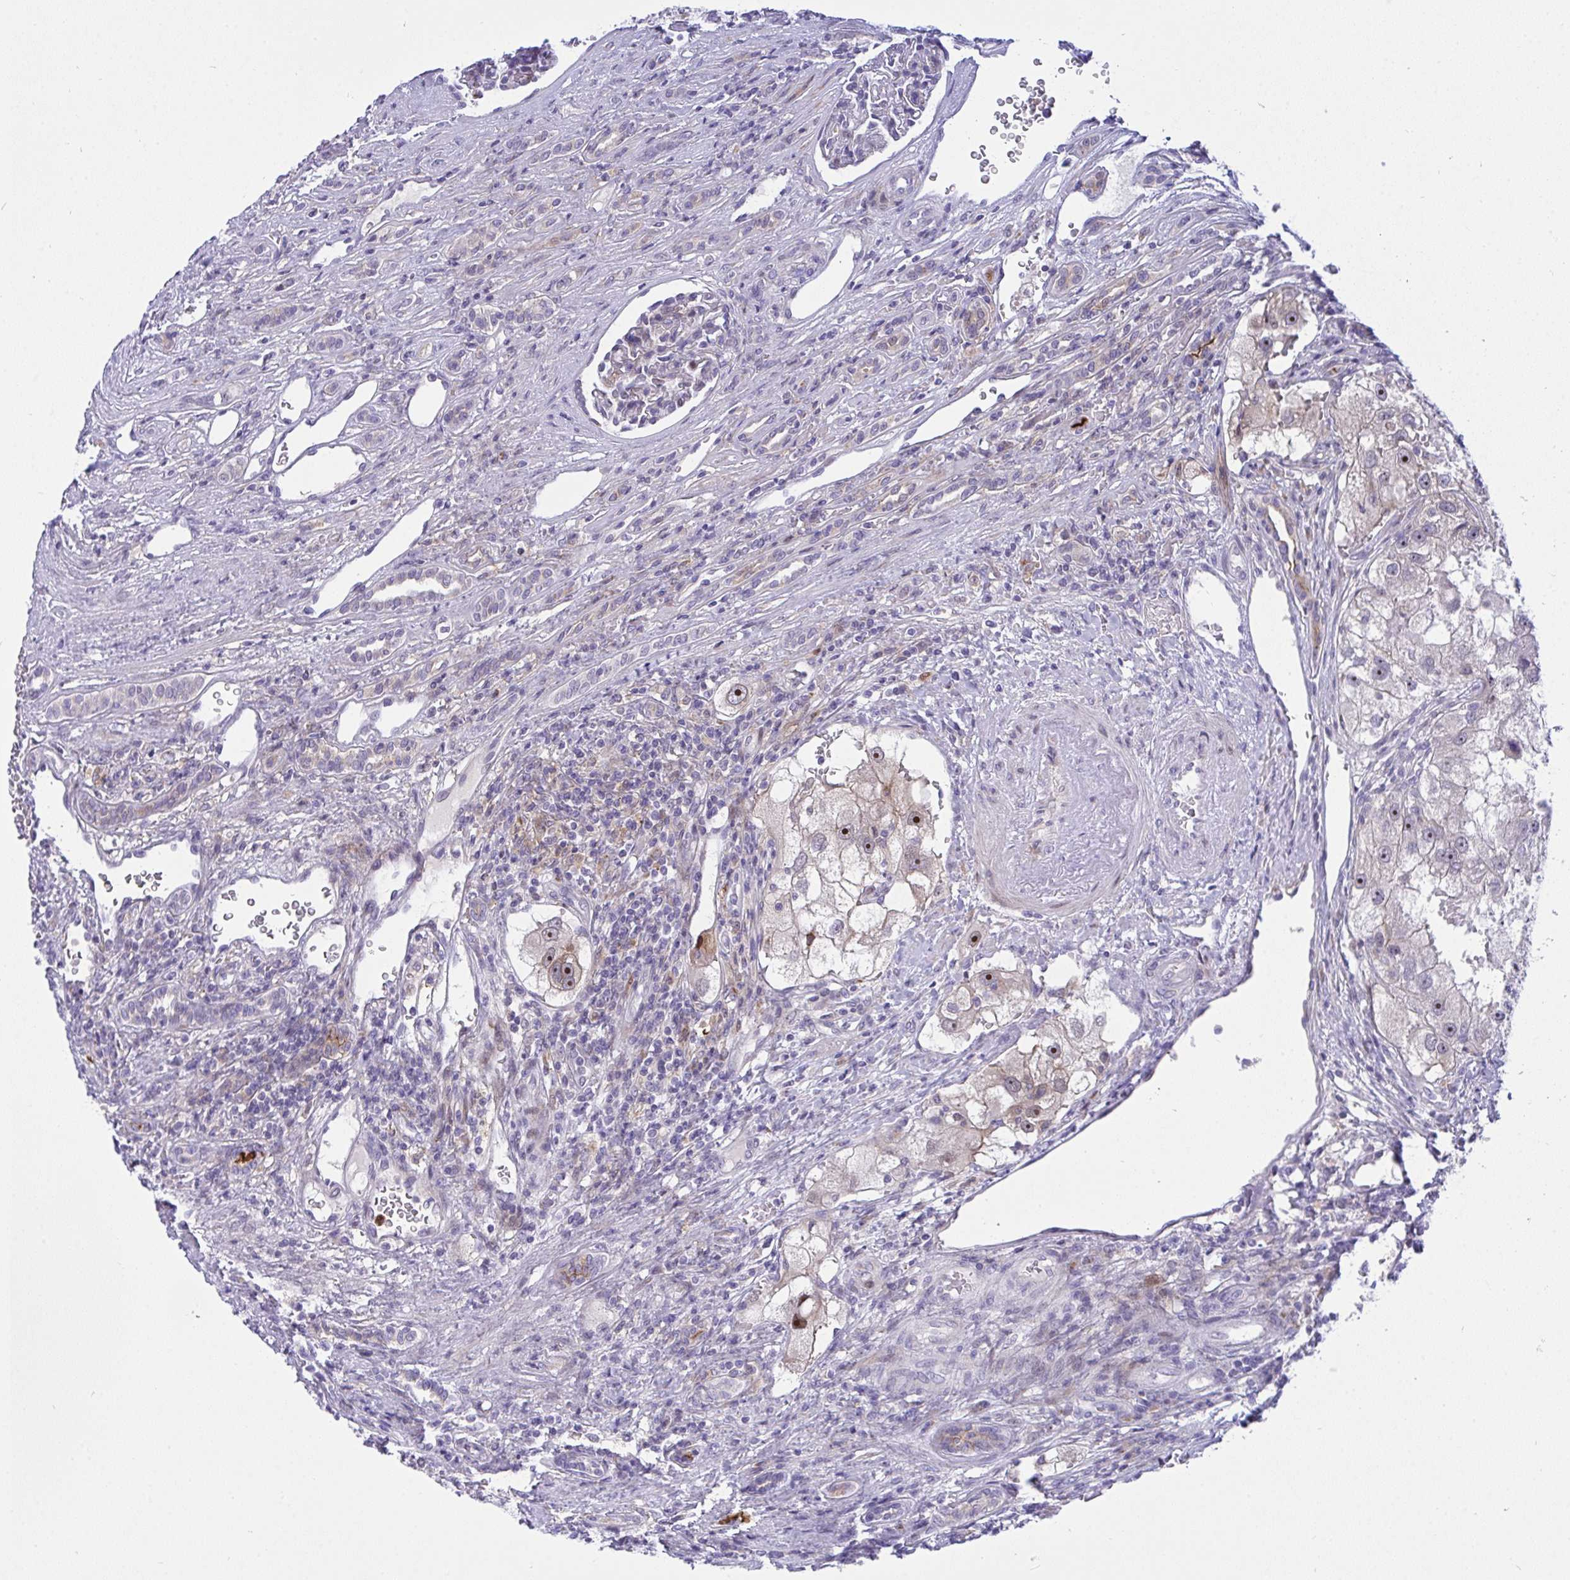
{"staining": {"intensity": "strong", "quantity": "25%-75%", "location": "nuclear"}, "tissue": "renal cancer", "cell_type": "Tumor cells", "image_type": "cancer", "snomed": [{"axis": "morphology", "description": "Adenocarcinoma, NOS"}, {"axis": "topography", "description": "Kidney"}], "caption": "An immunohistochemistry photomicrograph of tumor tissue is shown. Protein staining in brown labels strong nuclear positivity in renal cancer within tumor cells. (DAB (3,3'-diaminobenzidine) = brown stain, brightfield microscopy at high magnification).", "gene": "ZNF554", "patient": {"sex": "male", "age": 63}}